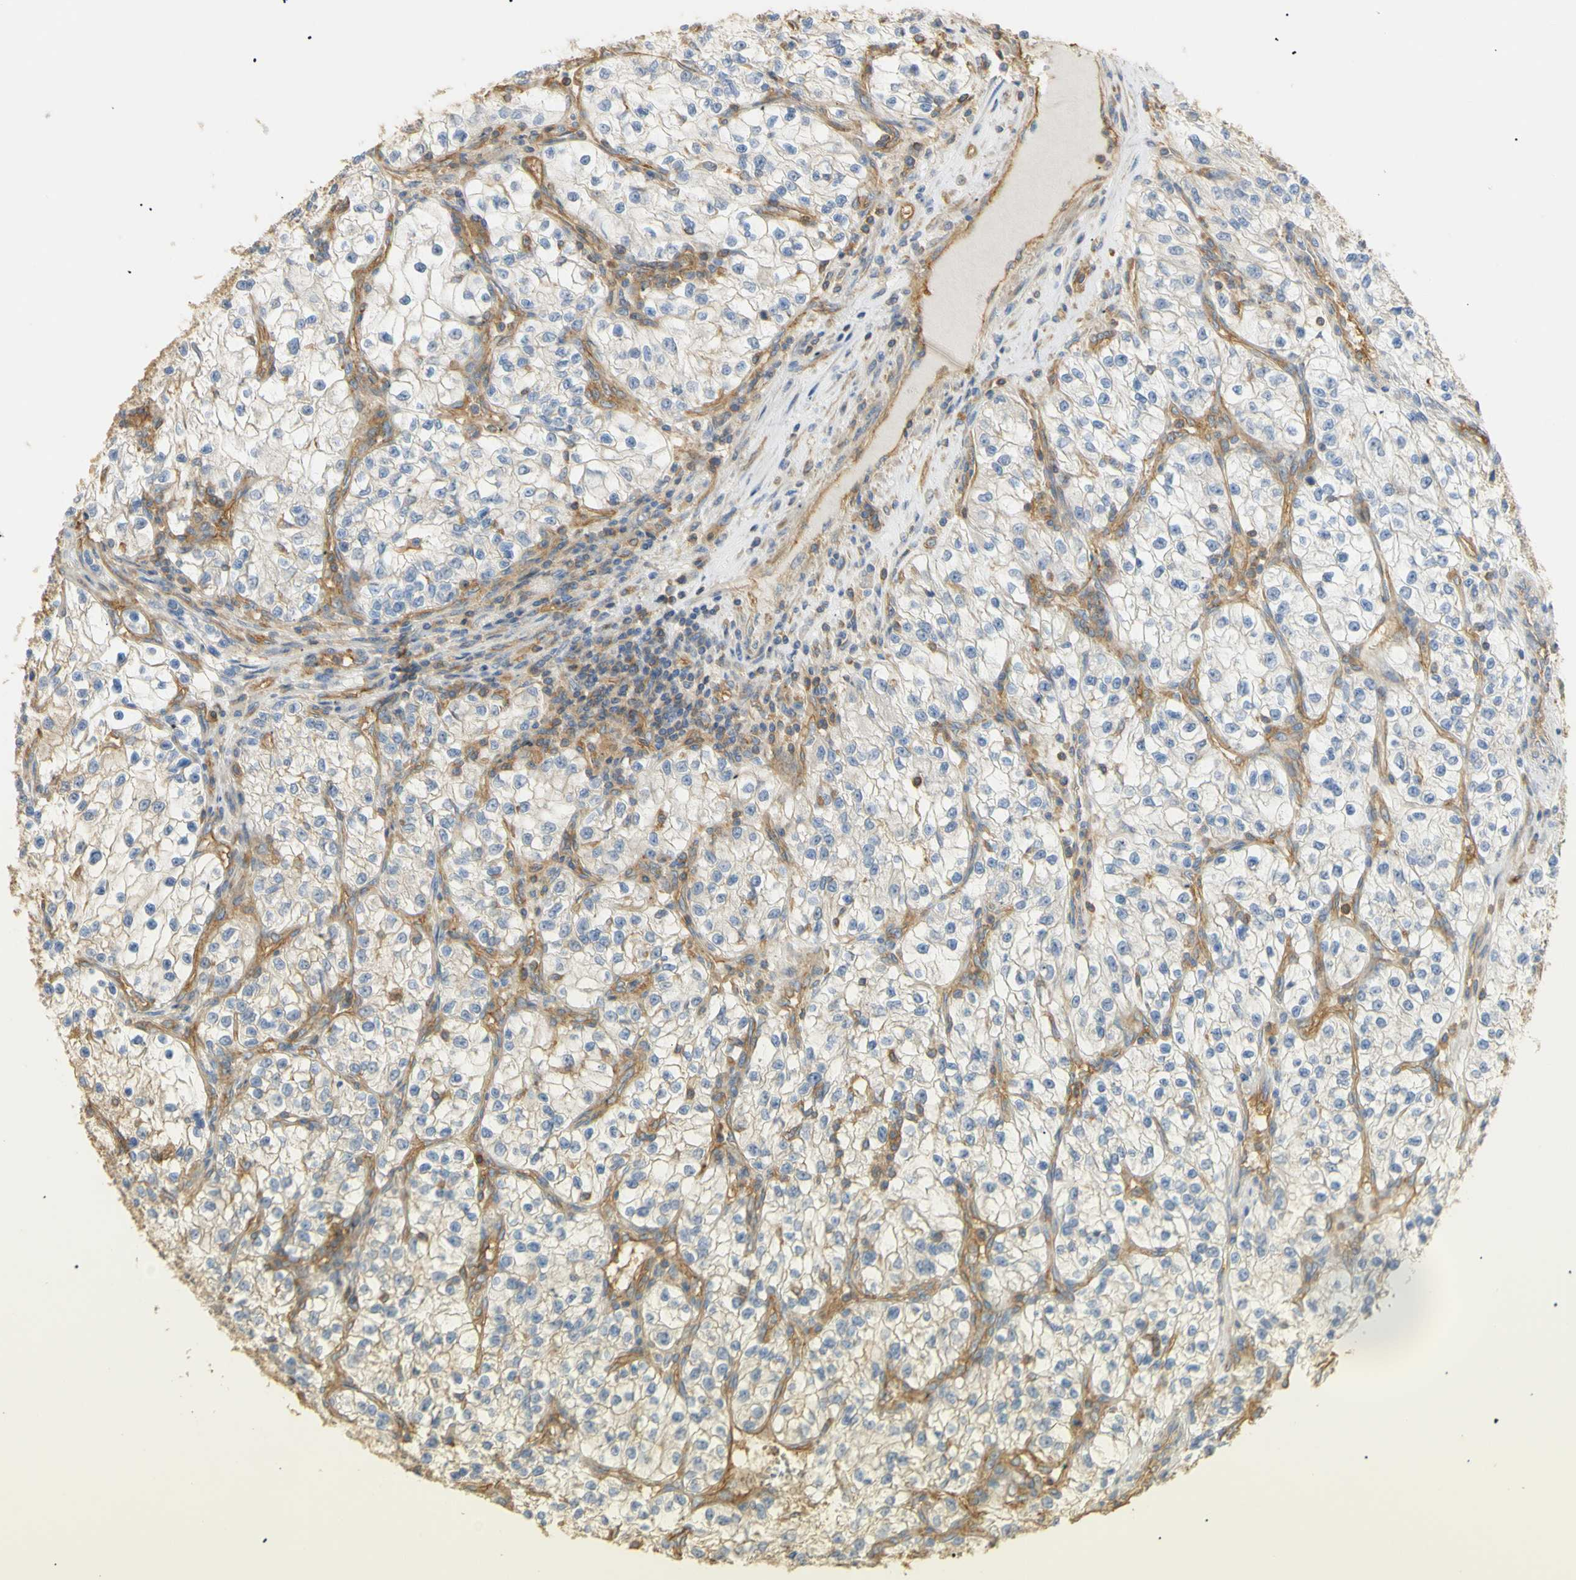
{"staining": {"intensity": "weak", "quantity": "<25%", "location": "cytoplasmic/membranous"}, "tissue": "renal cancer", "cell_type": "Tumor cells", "image_type": "cancer", "snomed": [{"axis": "morphology", "description": "Adenocarcinoma, NOS"}, {"axis": "topography", "description": "Kidney"}], "caption": "Immunohistochemical staining of adenocarcinoma (renal) exhibits no significant expression in tumor cells.", "gene": "KCNE4", "patient": {"sex": "female", "age": 57}}